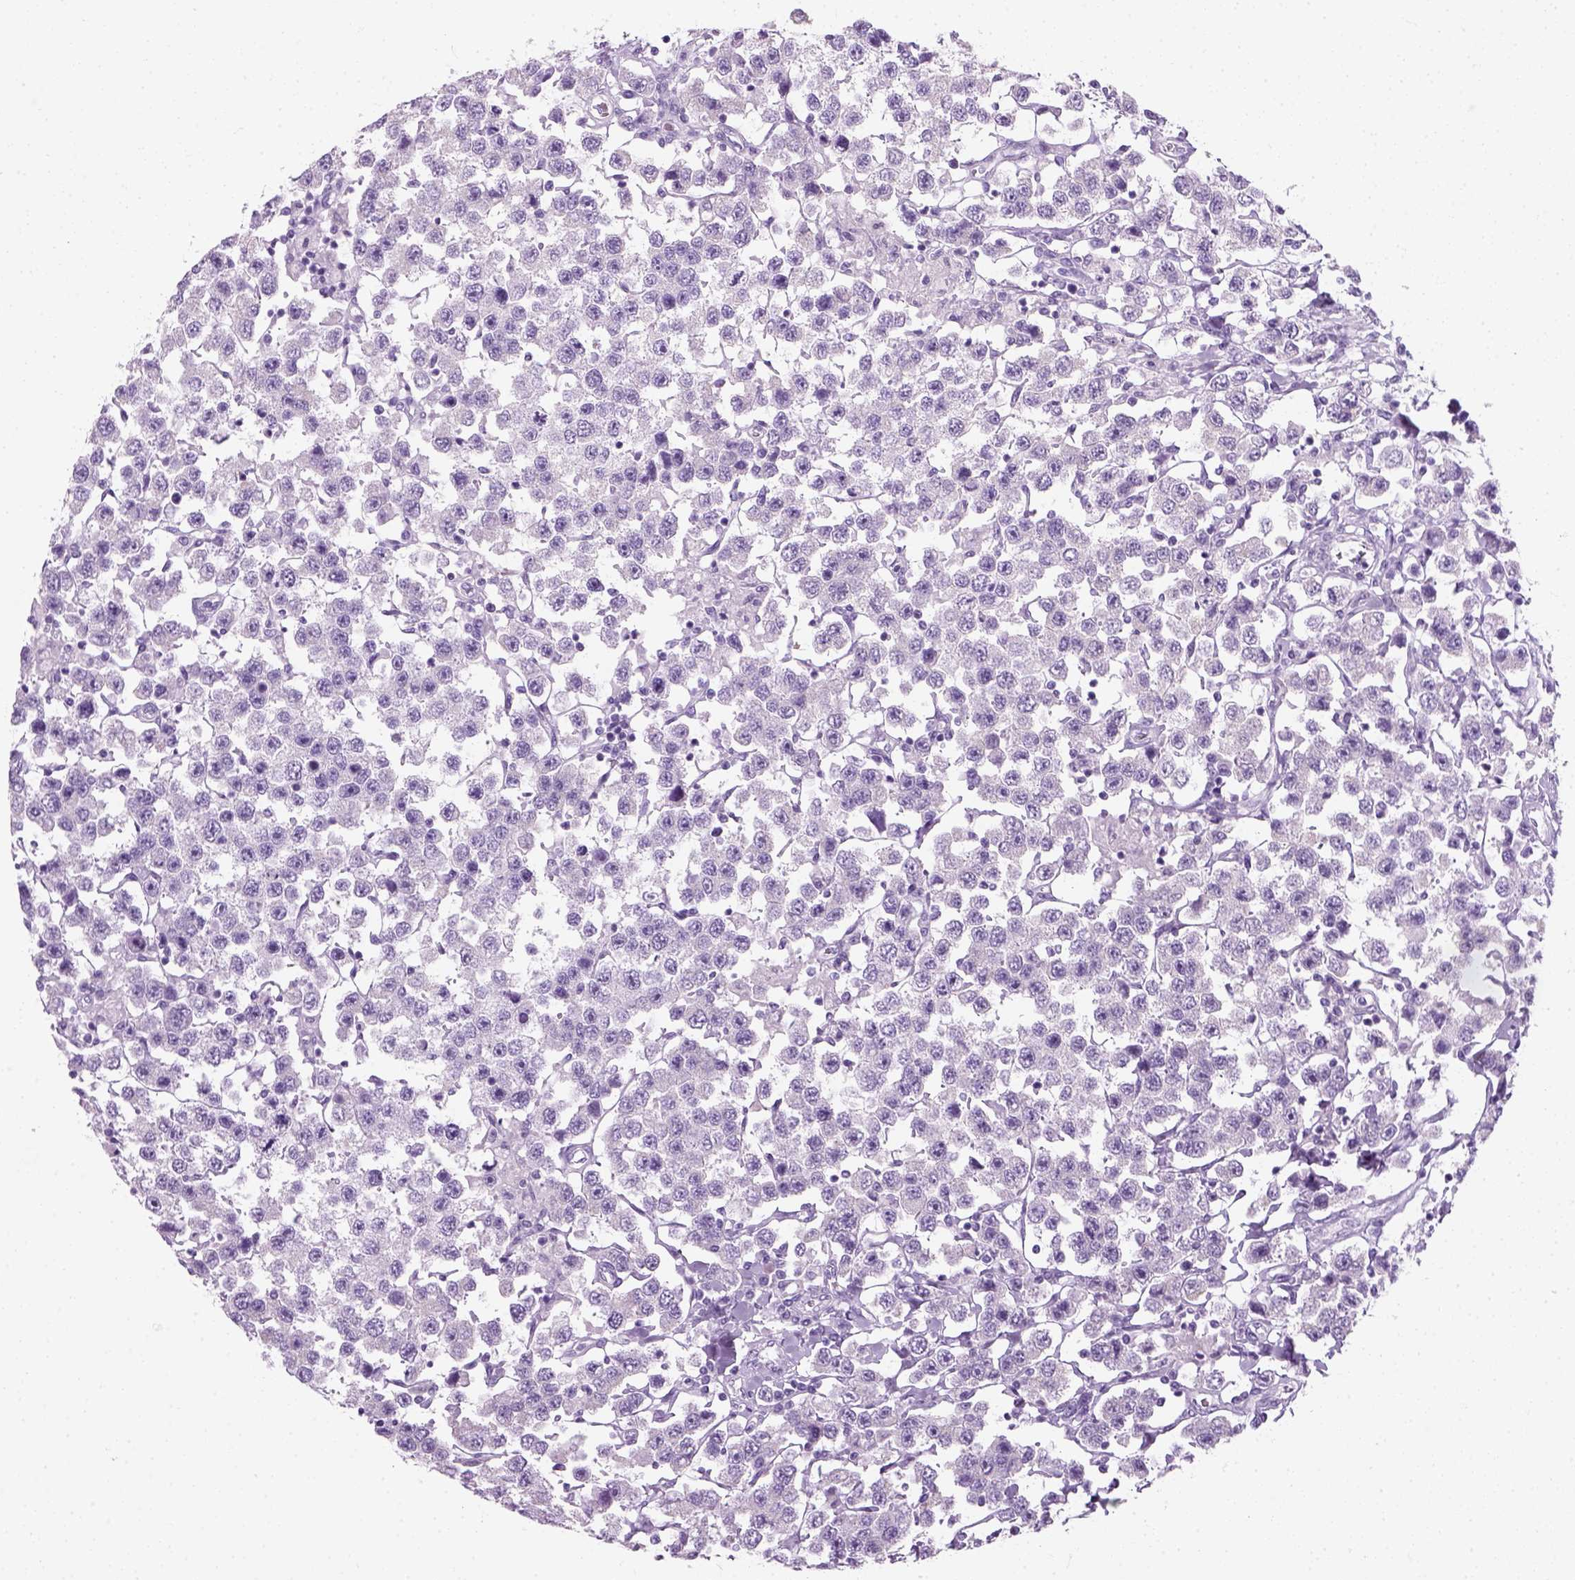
{"staining": {"intensity": "negative", "quantity": "none", "location": "none"}, "tissue": "testis cancer", "cell_type": "Tumor cells", "image_type": "cancer", "snomed": [{"axis": "morphology", "description": "Seminoma, NOS"}, {"axis": "topography", "description": "Testis"}], "caption": "Seminoma (testis) was stained to show a protein in brown. There is no significant staining in tumor cells. (DAB IHC with hematoxylin counter stain).", "gene": "SLC12A5", "patient": {"sex": "male", "age": 45}}